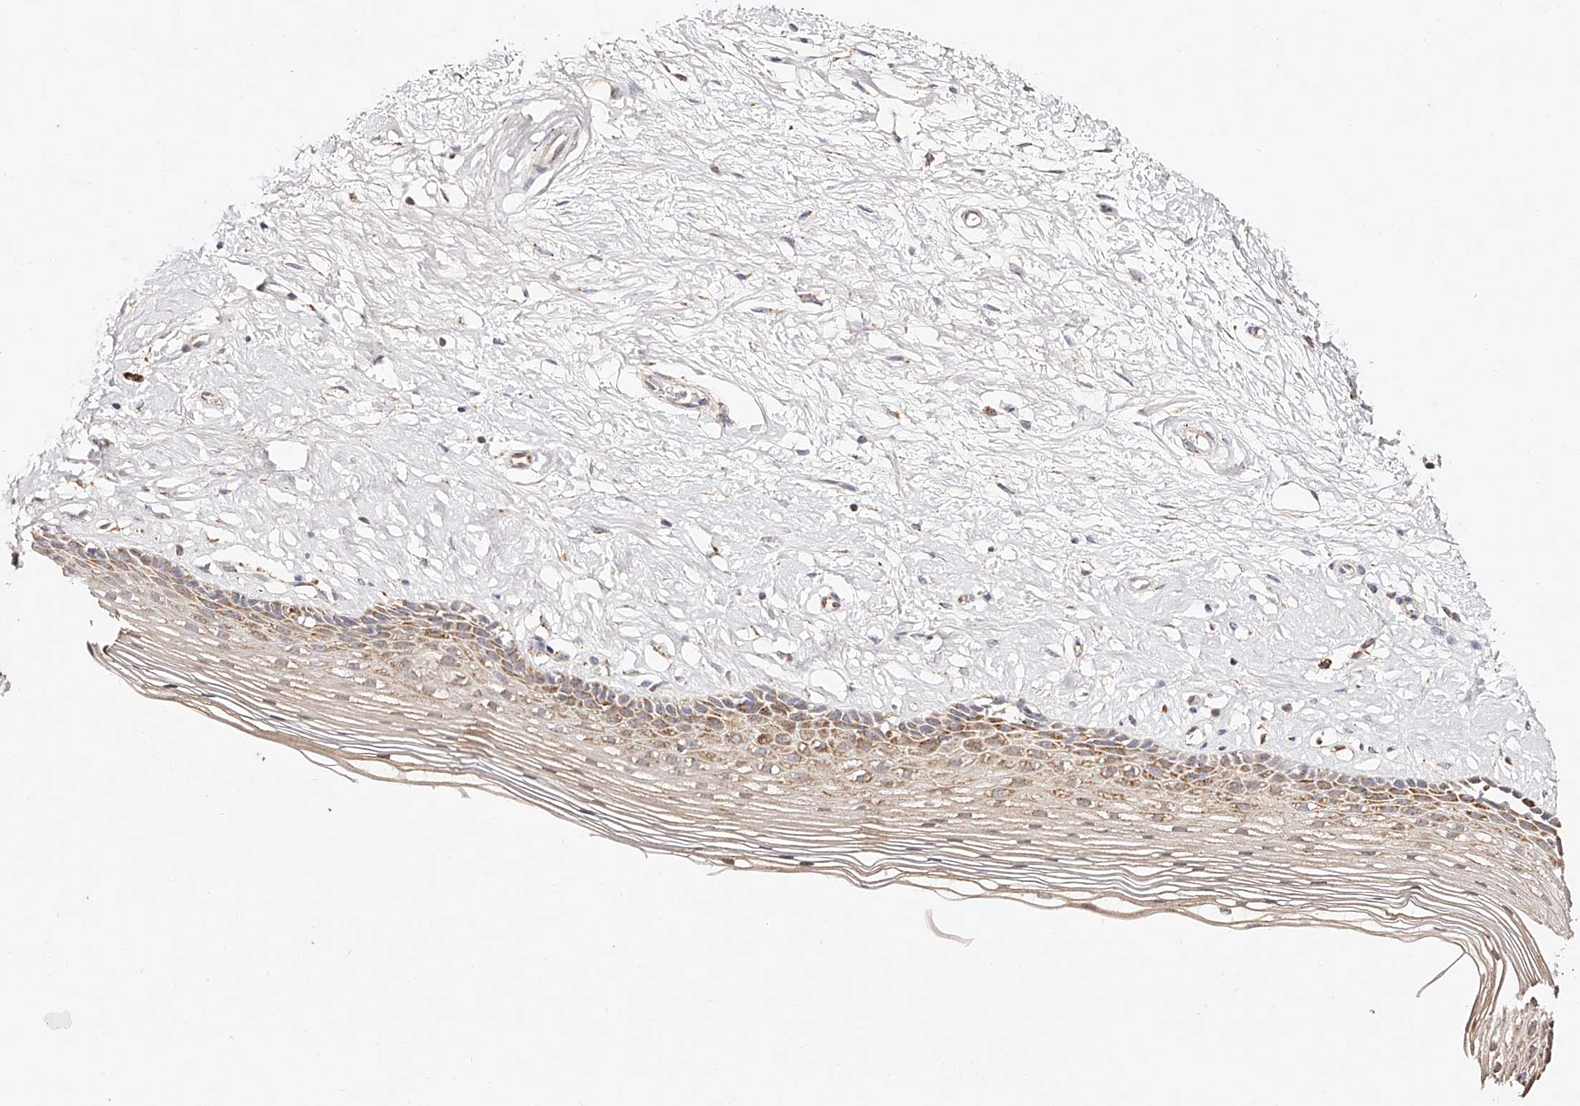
{"staining": {"intensity": "moderate", "quantity": "<25%", "location": "cytoplasmic/membranous"}, "tissue": "vagina", "cell_type": "Squamous epithelial cells", "image_type": "normal", "snomed": [{"axis": "morphology", "description": "Normal tissue, NOS"}, {"axis": "topography", "description": "Vagina"}], "caption": "Moderate cytoplasmic/membranous staining for a protein is appreciated in approximately <25% of squamous epithelial cells of unremarkable vagina using immunohistochemistry (IHC).", "gene": "NDUFV3", "patient": {"sex": "female", "age": 46}}